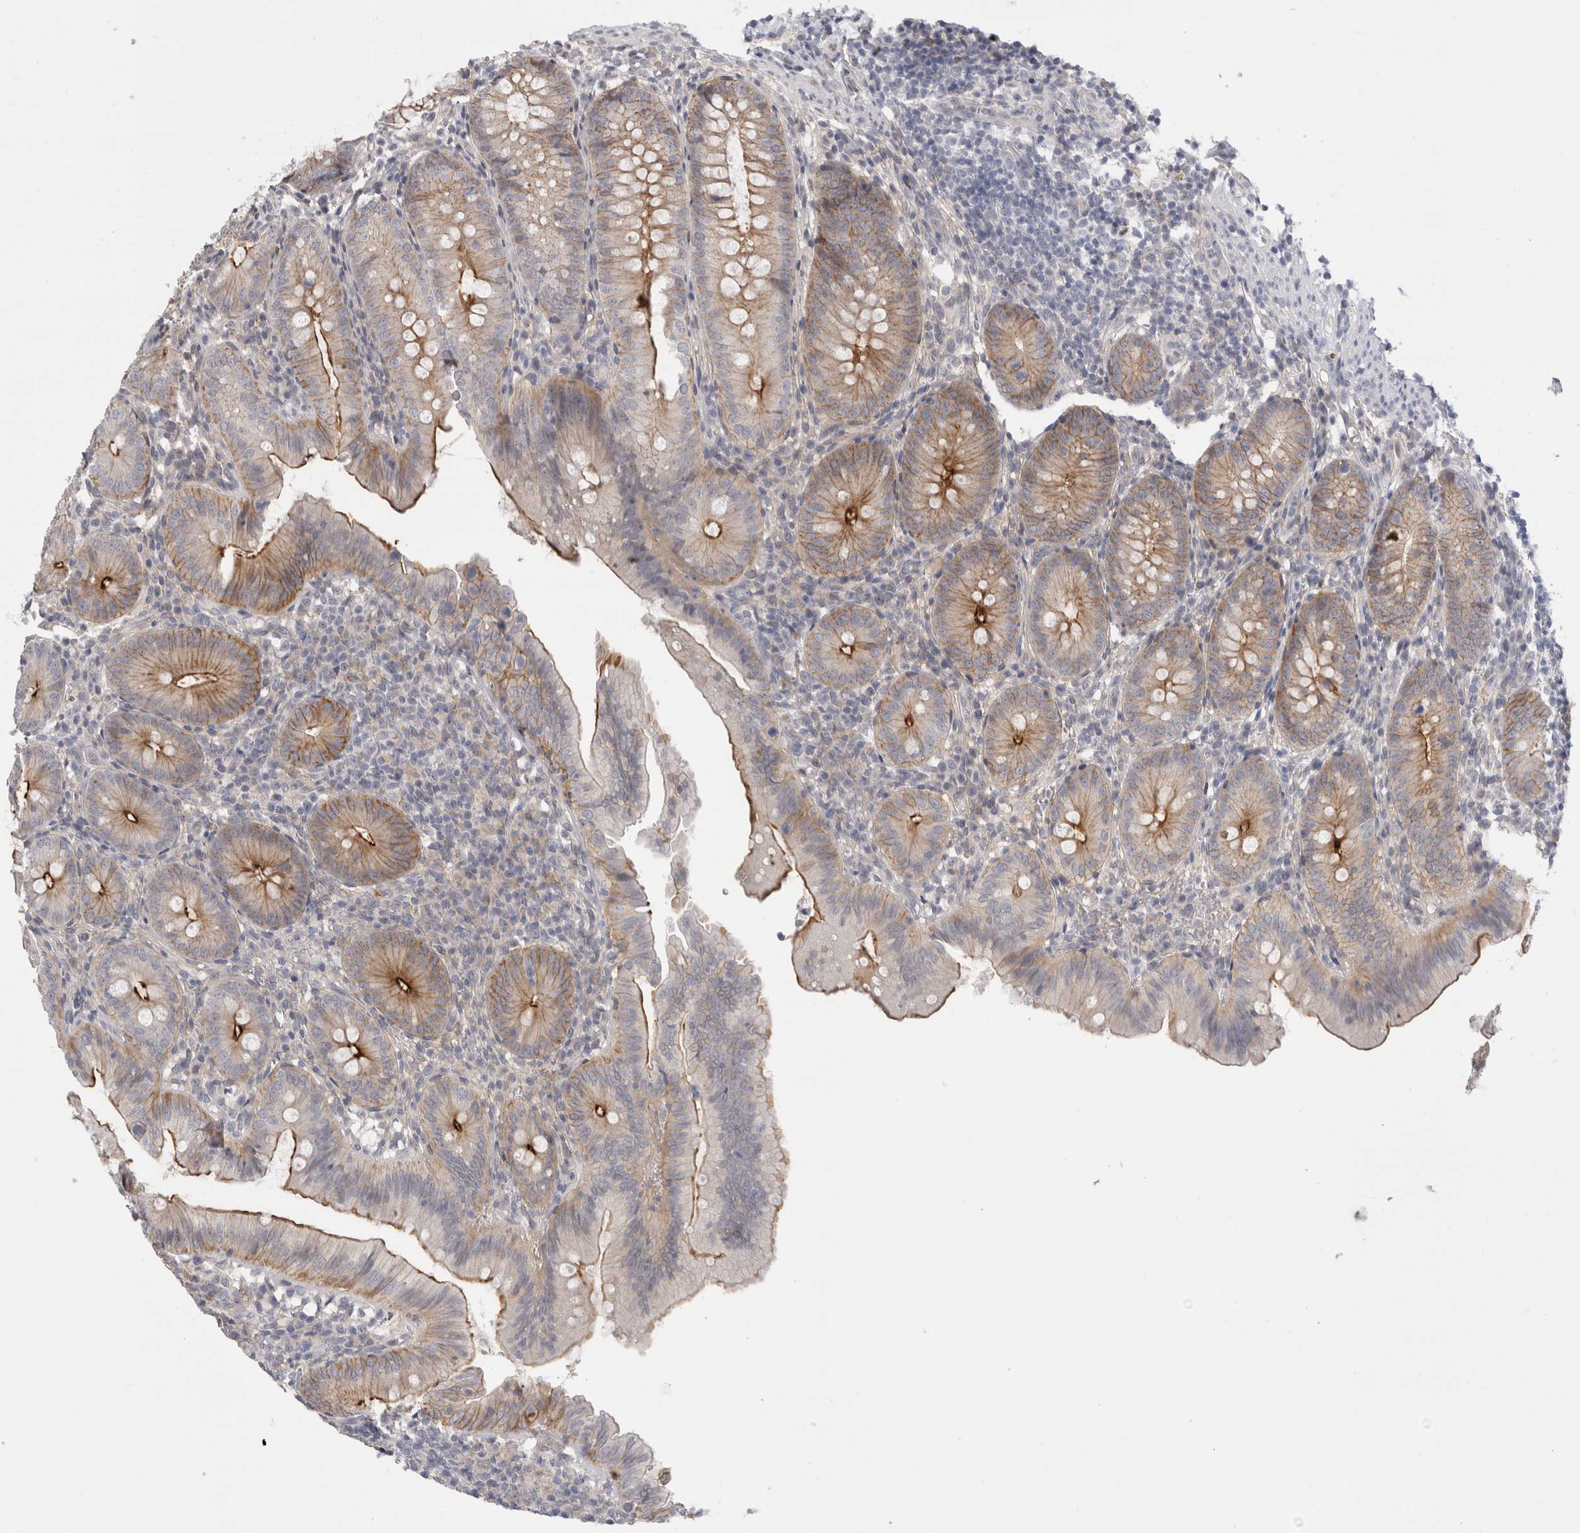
{"staining": {"intensity": "moderate", "quantity": "25%-75%", "location": "cytoplasmic/membranous"}, "tissue": "appendix", "cell_type": "Glandular cells", "image_type": "normal", "snomed": [{"axis": "morphology", "description": "Normal tissue, NOS"}, {"axis": "topography", "description": "Appendix"}], "caption": "A photomicrograph of appendix stained for a protein exhibits moderate cytoplasmic/membranous brown staining in glandular cells.", "gene": "VANGL1", "patient": {"sex": "male", "age": 1}}